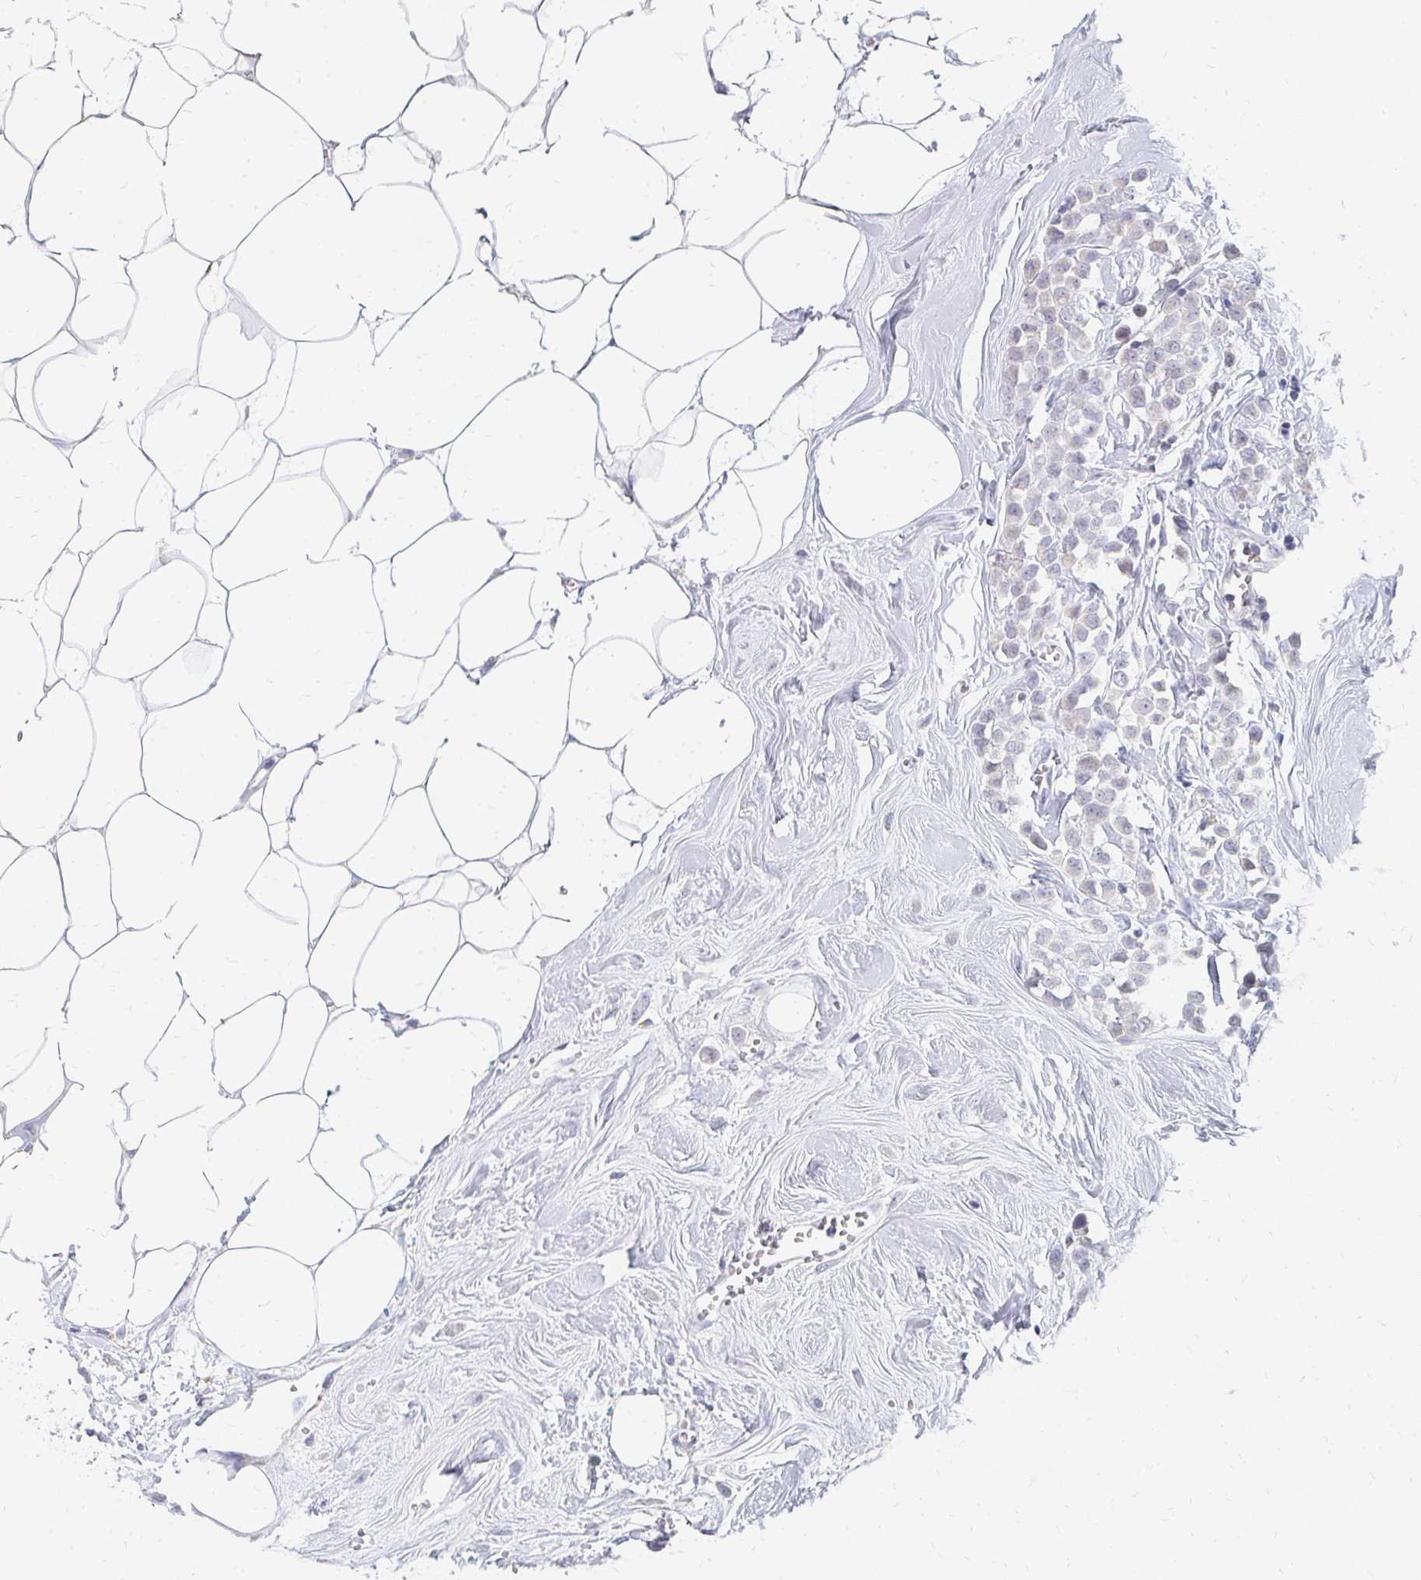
{"staining": {"intensity": "negative", "quantity": "none", "location": "none"}, "tissue": "breast cancer", "cell_type": "Tumor cells", "image_type": "cancer", "snomed": [{"axis": "morphology", "description": "Duct carcinoma"}, {"axis": "topography", "description": "Breast"}], "caption": "Human invasive ductal carcinoma (breast) stained for a protein using immunohistochemistry (IHC) shows no staining in tumor cells.", "gene": "OR10V1", "patient": {"sex": "female", "age": 80}}